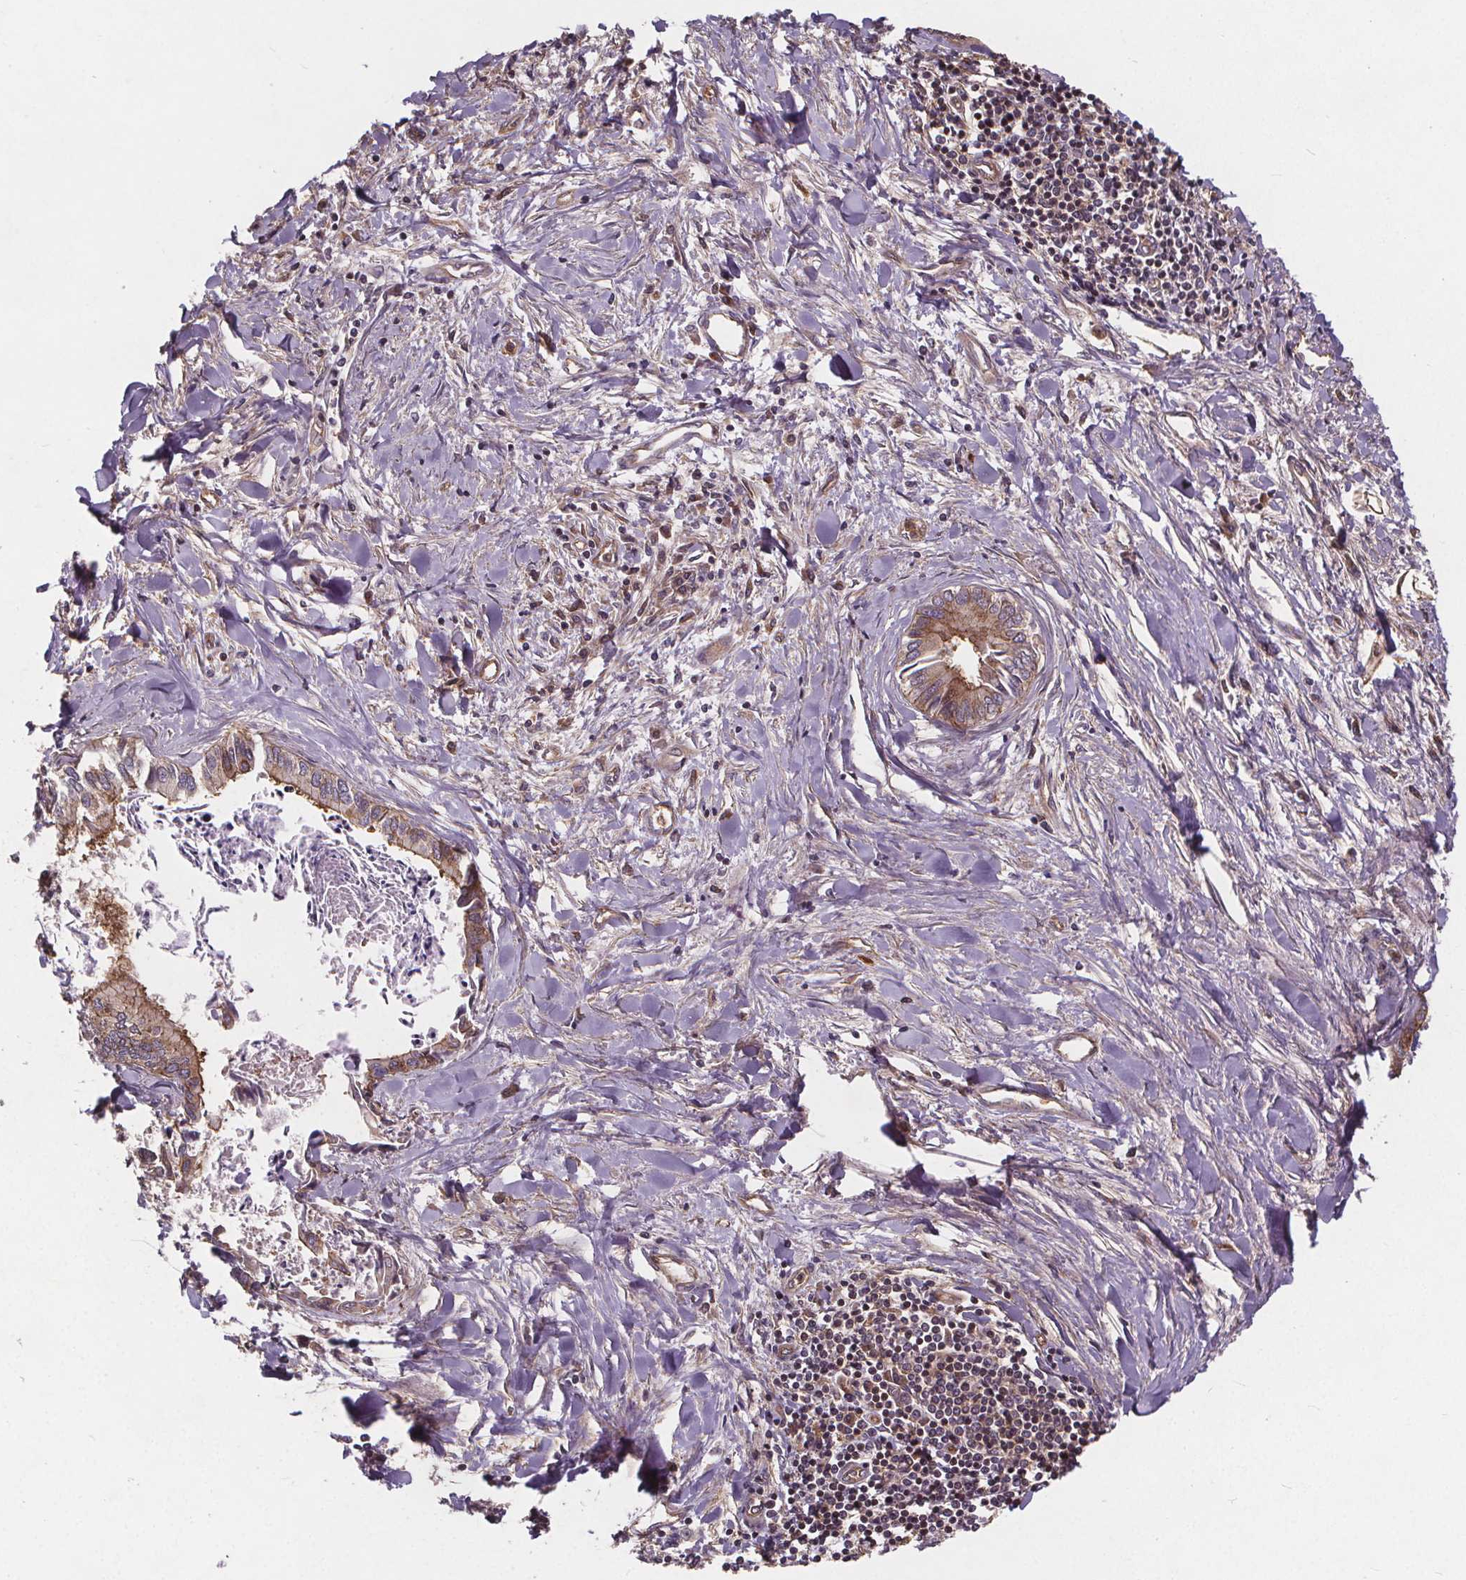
{"staining": {"intensity": "moderate", "quantity": ">75%", "location": "cytoplasmic/membranous"}, "tissue": "liver cancer", "cell_type": "Tumor cells", "image_type": "cancer", "snomed": [{"axis": "morphology", "description": "Cholangiocarcinoma"}, {"axis": "topography", "description": "Liver"}], "caption": "Liver cancer tissue displays moderate cytoplasmic/membranous staining in approximately >75% of tumor cells, visualized by immunohistochemistry.", "gene": "CLINT1", "patient": {"sex": "male", "age": 66}}